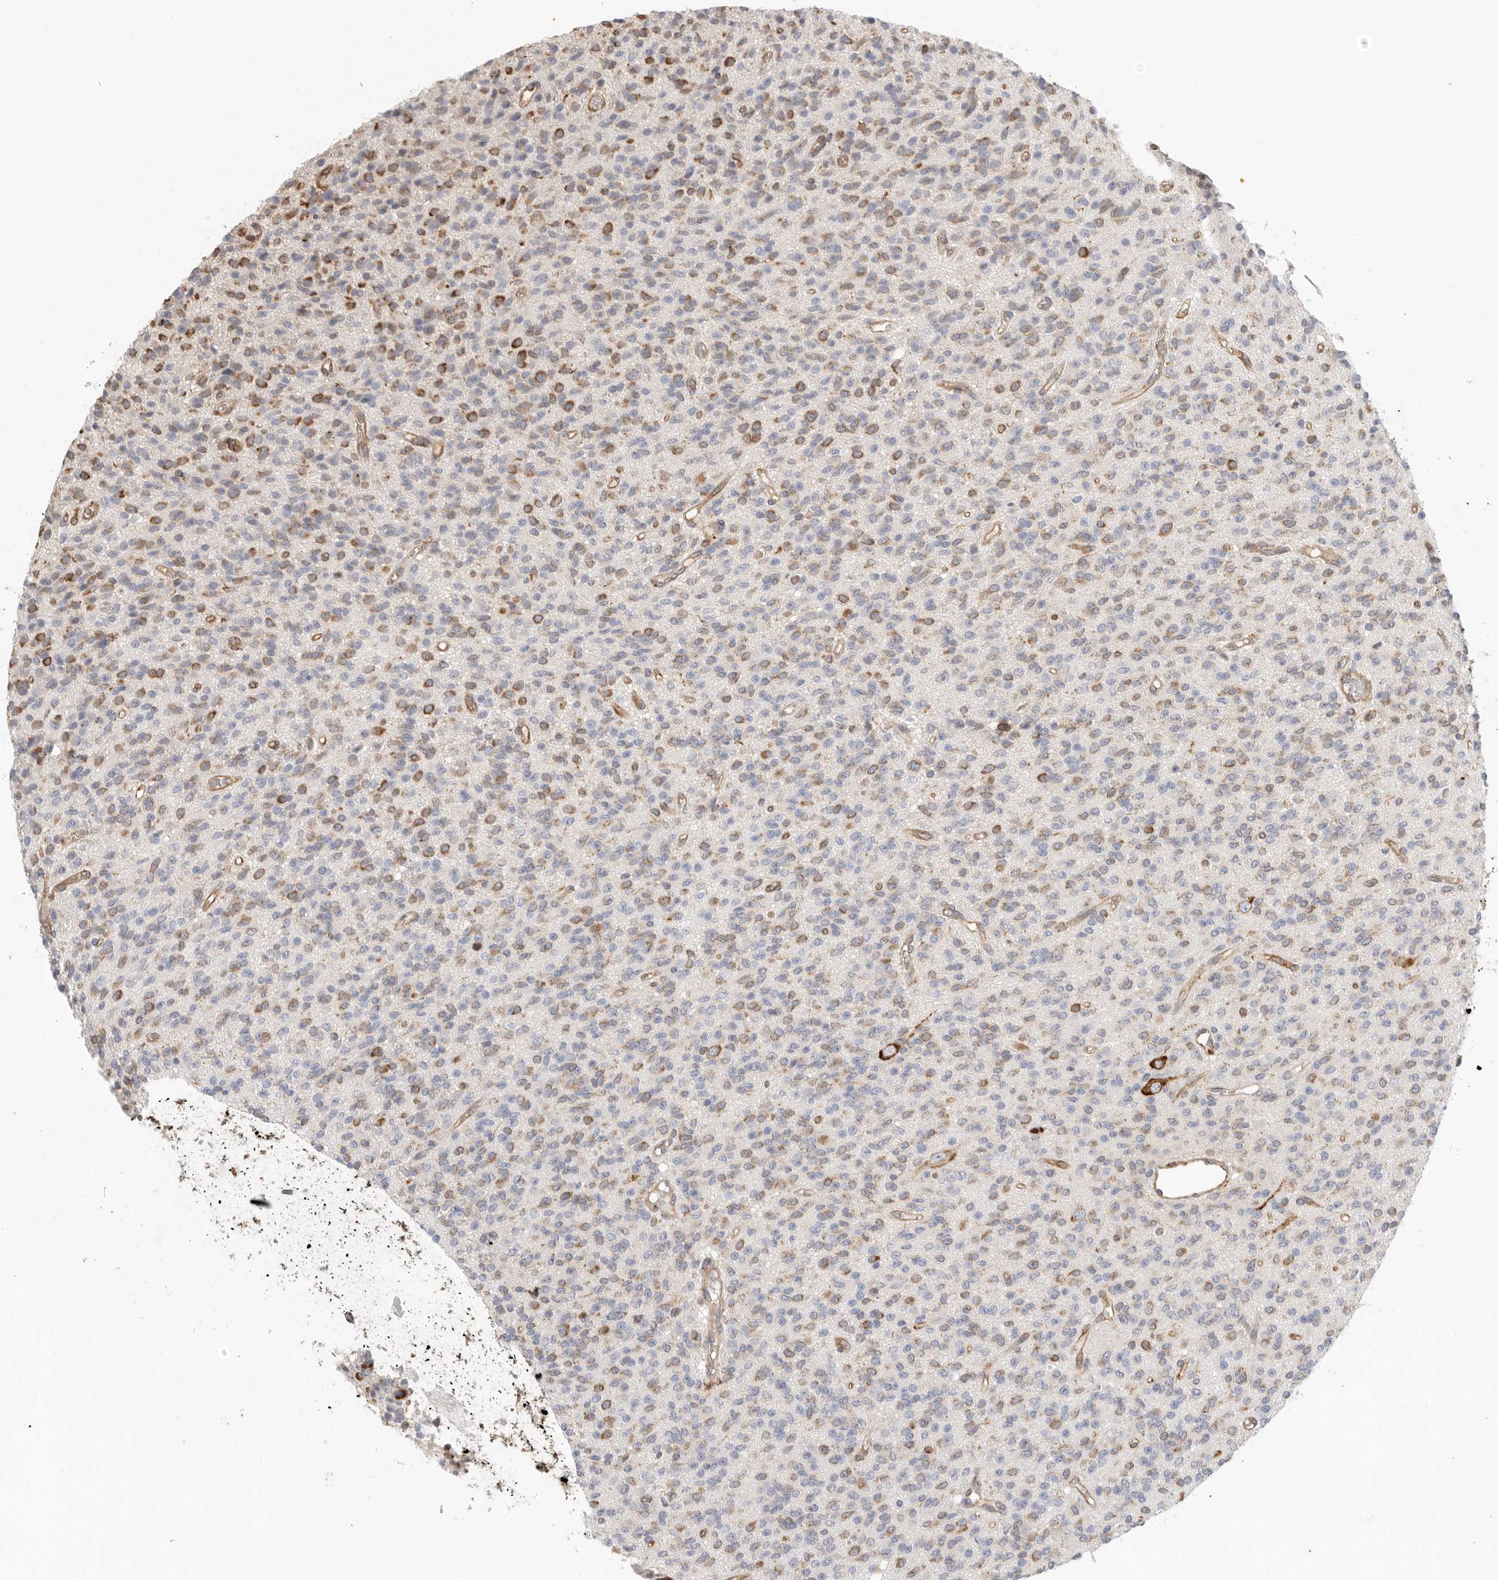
{"staining": {"intensity": "moderate", "quantity": "25%-75%", "location": "cytoplasmic/membranous"}, "tissue": "glioma", "cell_type": "Tumor cells", "image_type": "cancer", "snomed": [{"axis": "morphology", "description": "Glioma, malignant, High grade"}, {"axis": "topography", "description": "Brain"}], "caption": "Immunohistochemical staining of human glioma shows medium levels of moderate cytoplasmic/membranous positivity in about 25%-75% of tumor cells.", "gene": "BLOC1S5", "patient": {"sex": "male", "age": 34}}